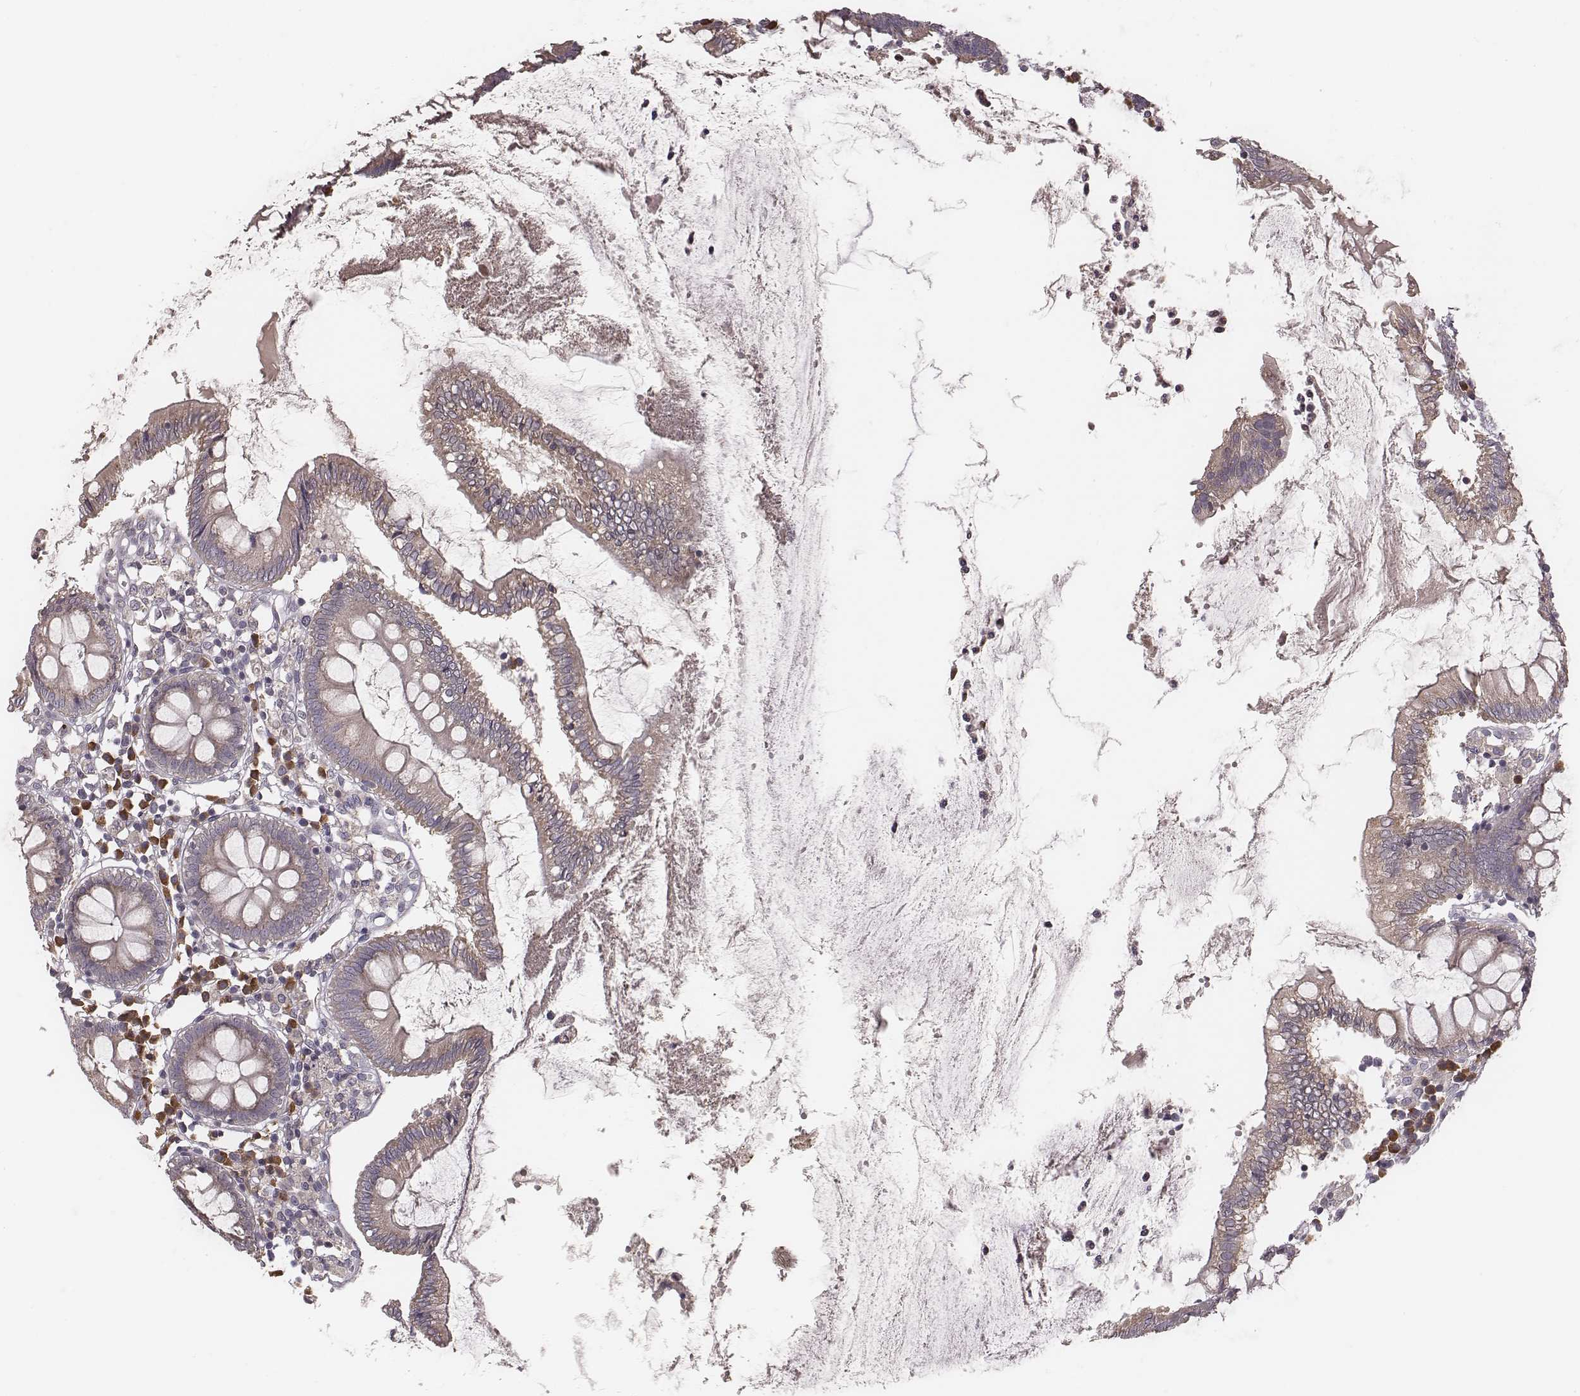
{"staining": {"intensity": "negative", "quantity": "none", "location": "none"}, "tissue": "colon", "cell_type": "Glandular cells", "image_type": "normal", "snomed": [{"axis": "morphology", "description": "Normal tissue, NOS"}, {"axis": "morphology", "description": "Adenocarcinoma, NOS"}, {"axis": "topography", "description": "Colon"}], "caption": "This is a image of immunohistochemistry (IHC) staining of unremarkable colon, which shows no expression in glandular cells.", "gene": "P2RX5", "patient": {"sex": "male", "age": 83}}